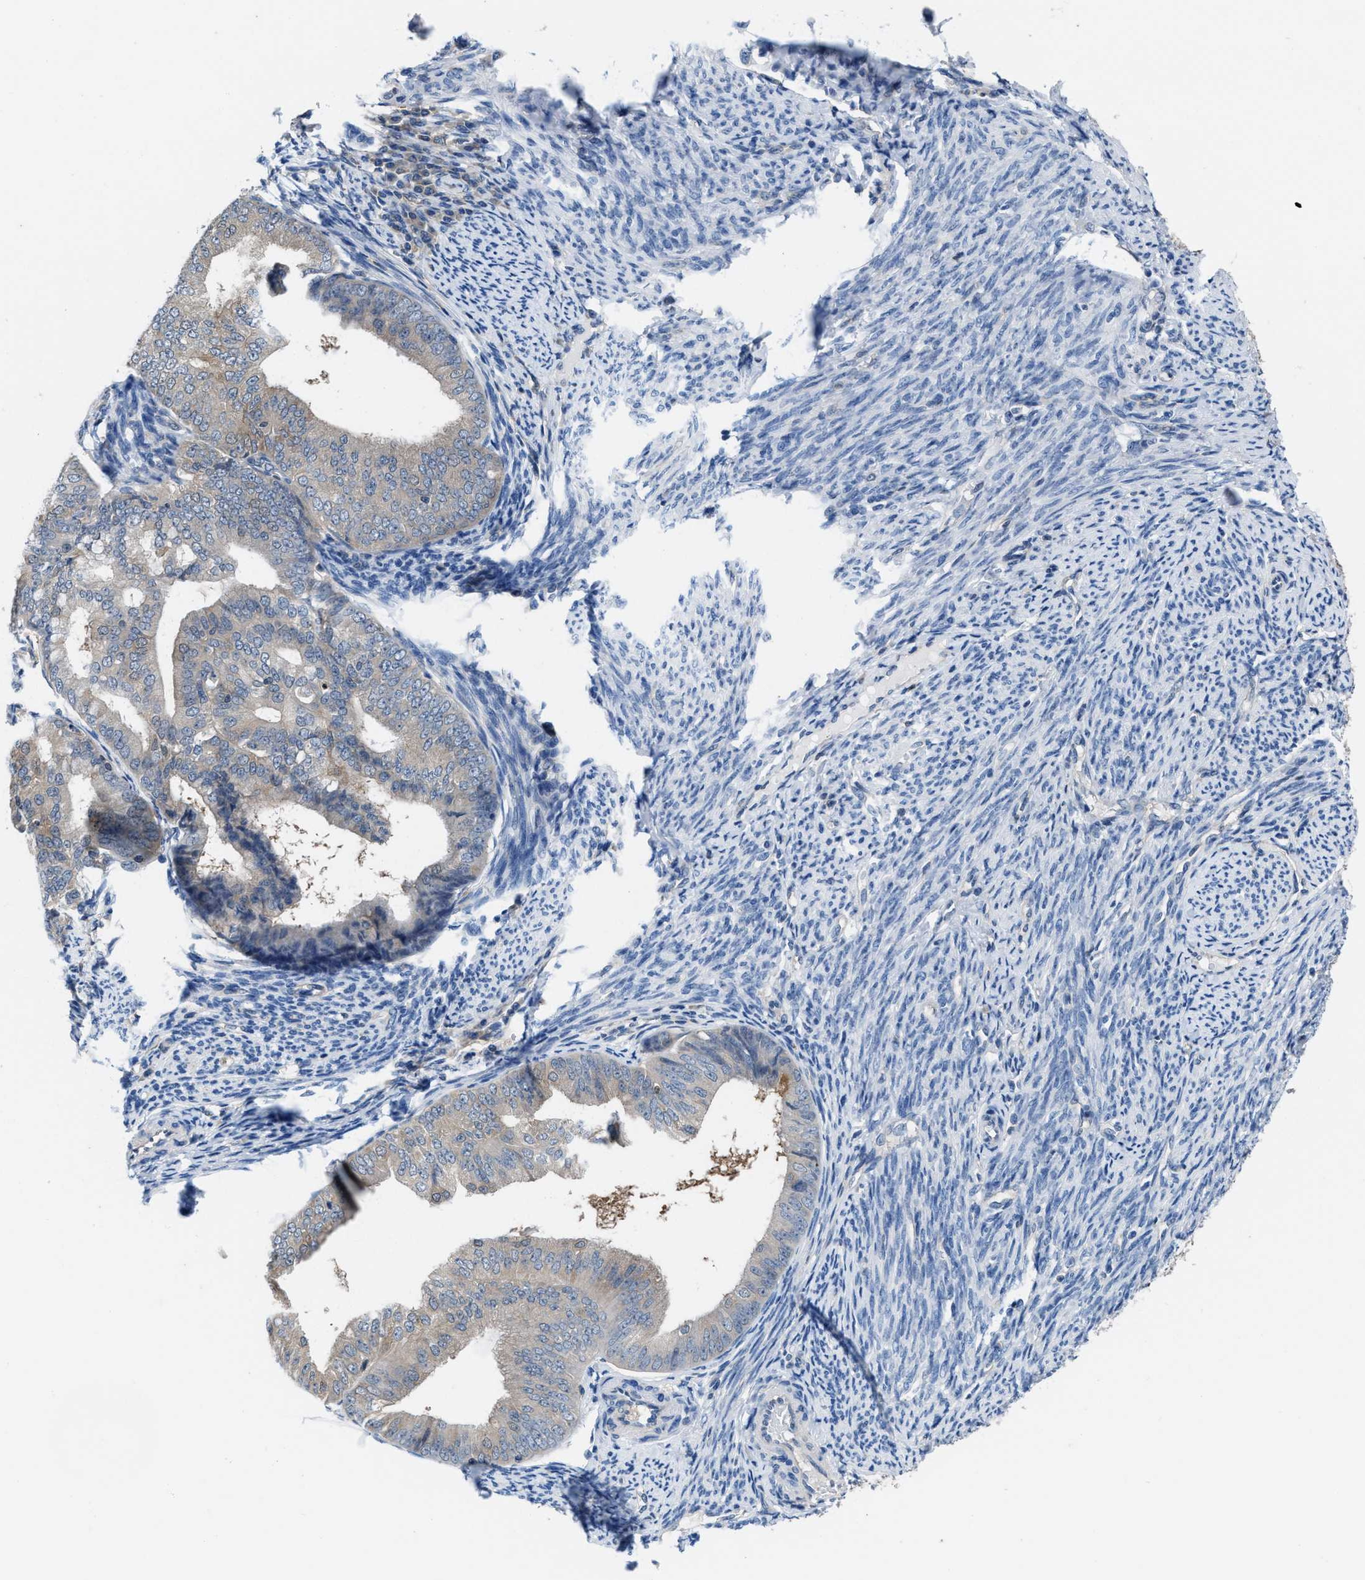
{"staining": {"intensity": "weak", "quantity": "<25%", "location": "cytoplasmic/membranous"}, "tissue": "endometrial cancer", "cell_type": "Tumor cells", "image_type": "cancer", "snomed": [{"axis": "morphology", "description": "Adenocarcinoma, NOS"}, {"axis": "topography", "description": "Endometrium"}], "caption": "There is no significant staining in tumor cells of endometrial cancer.", "gene": "NUDT5", "patient": {"sex": "female", "age": 63}}